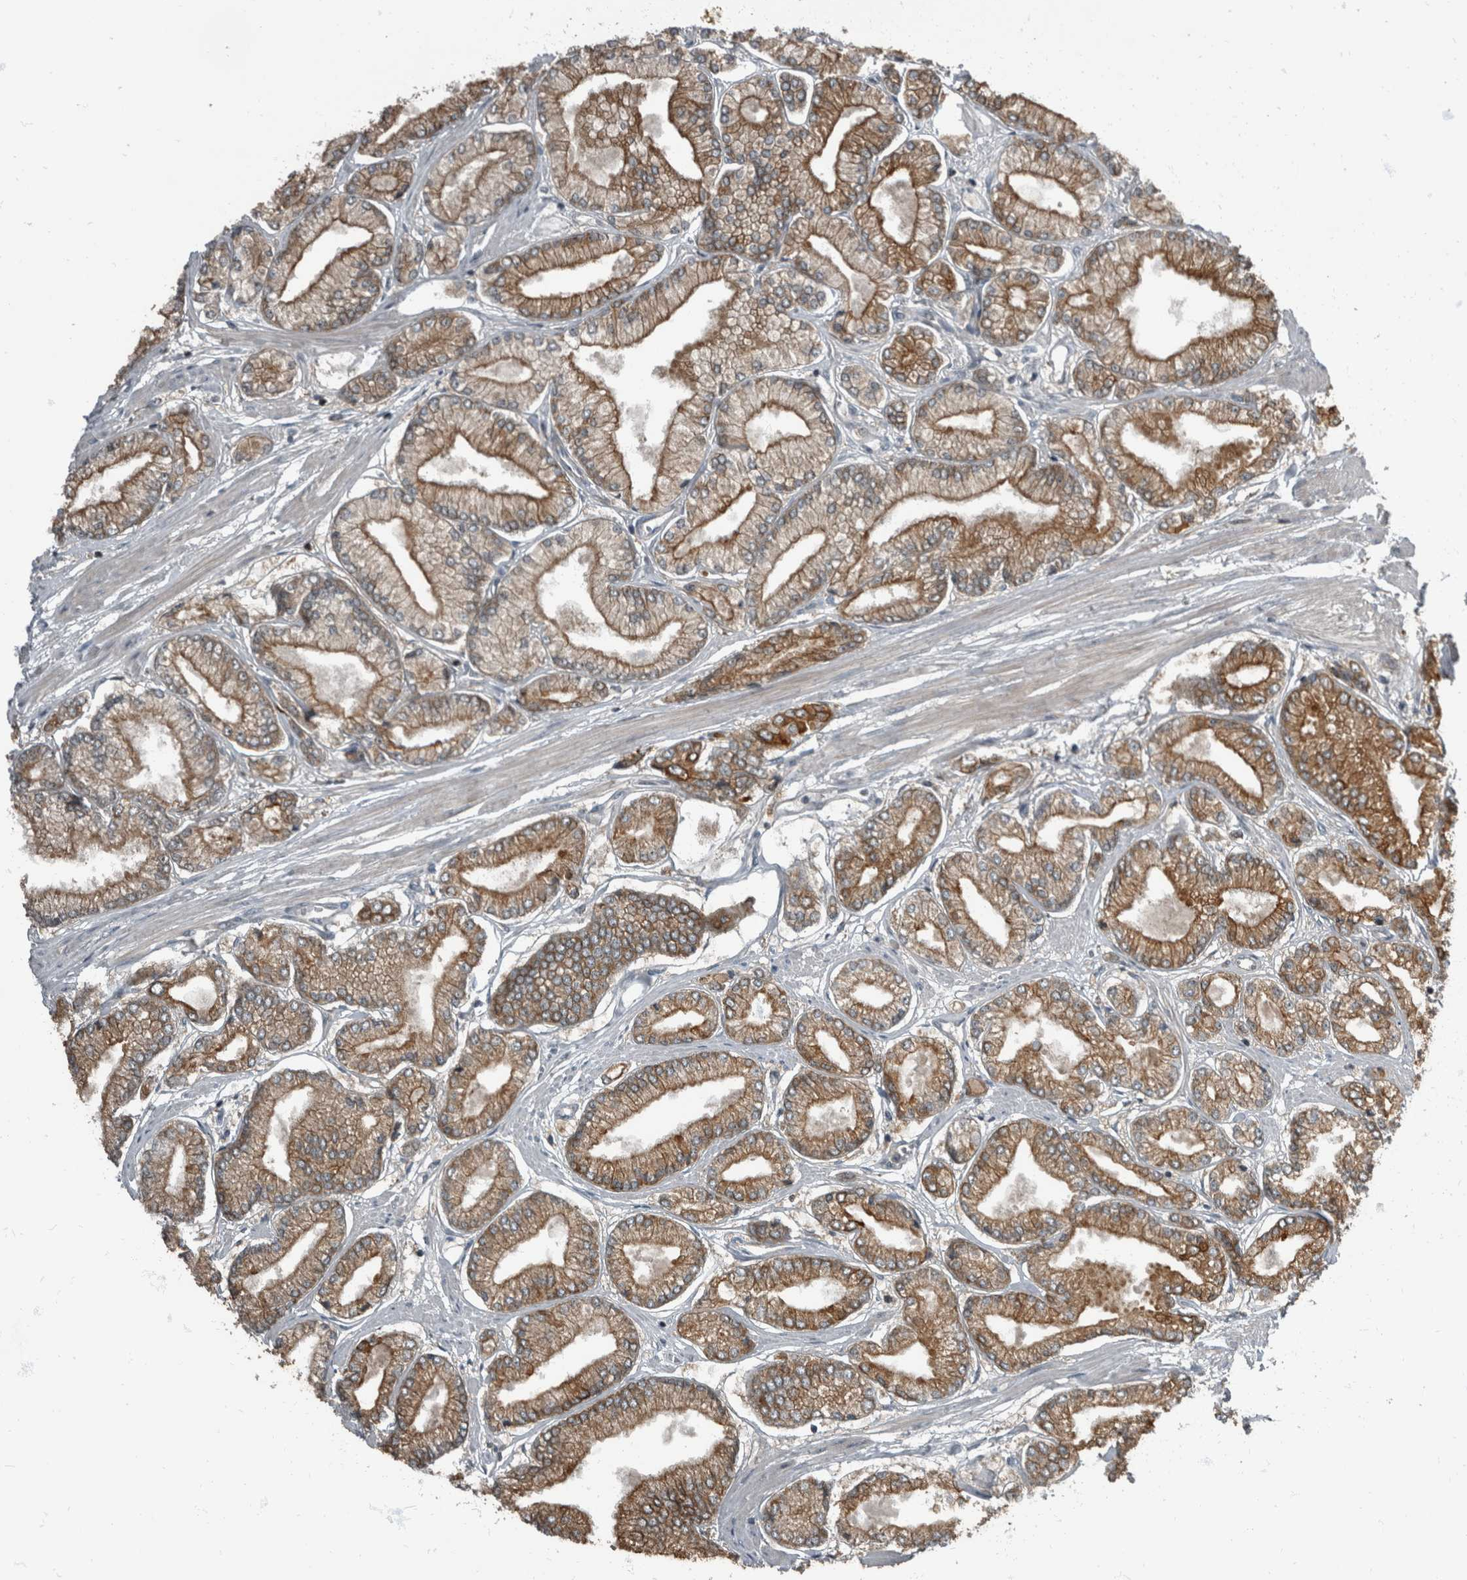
{"staining": {"intensity": "moderate", "quantity": ">75%", "location": "cytoplasmic/membranous"}, "tissue": "prostate cancer", "cell_type": "Tumor cells", "image_type": "cancer", "snomed": [{"axis": "morphology", "description": "Adenocarcinoma, Low grade"}, {"axis": "topography", "description": "Prostate"}], "caption": "Immunohistochemistry staining of prostate cancer (adenocarcinoma (low-grade)), which displays medium levels of moderate cytoplasmic/membranous positivity in about >75% of tumor cells indicating moderate cytoplasmic/membranous protein staining. The staining was performed using DAB (brown) for protein detection and nuclei were counterstained in hematoxylin (blue).", "gene": "RABGGTB", "patient": {"sex": "male", "age": 52}}